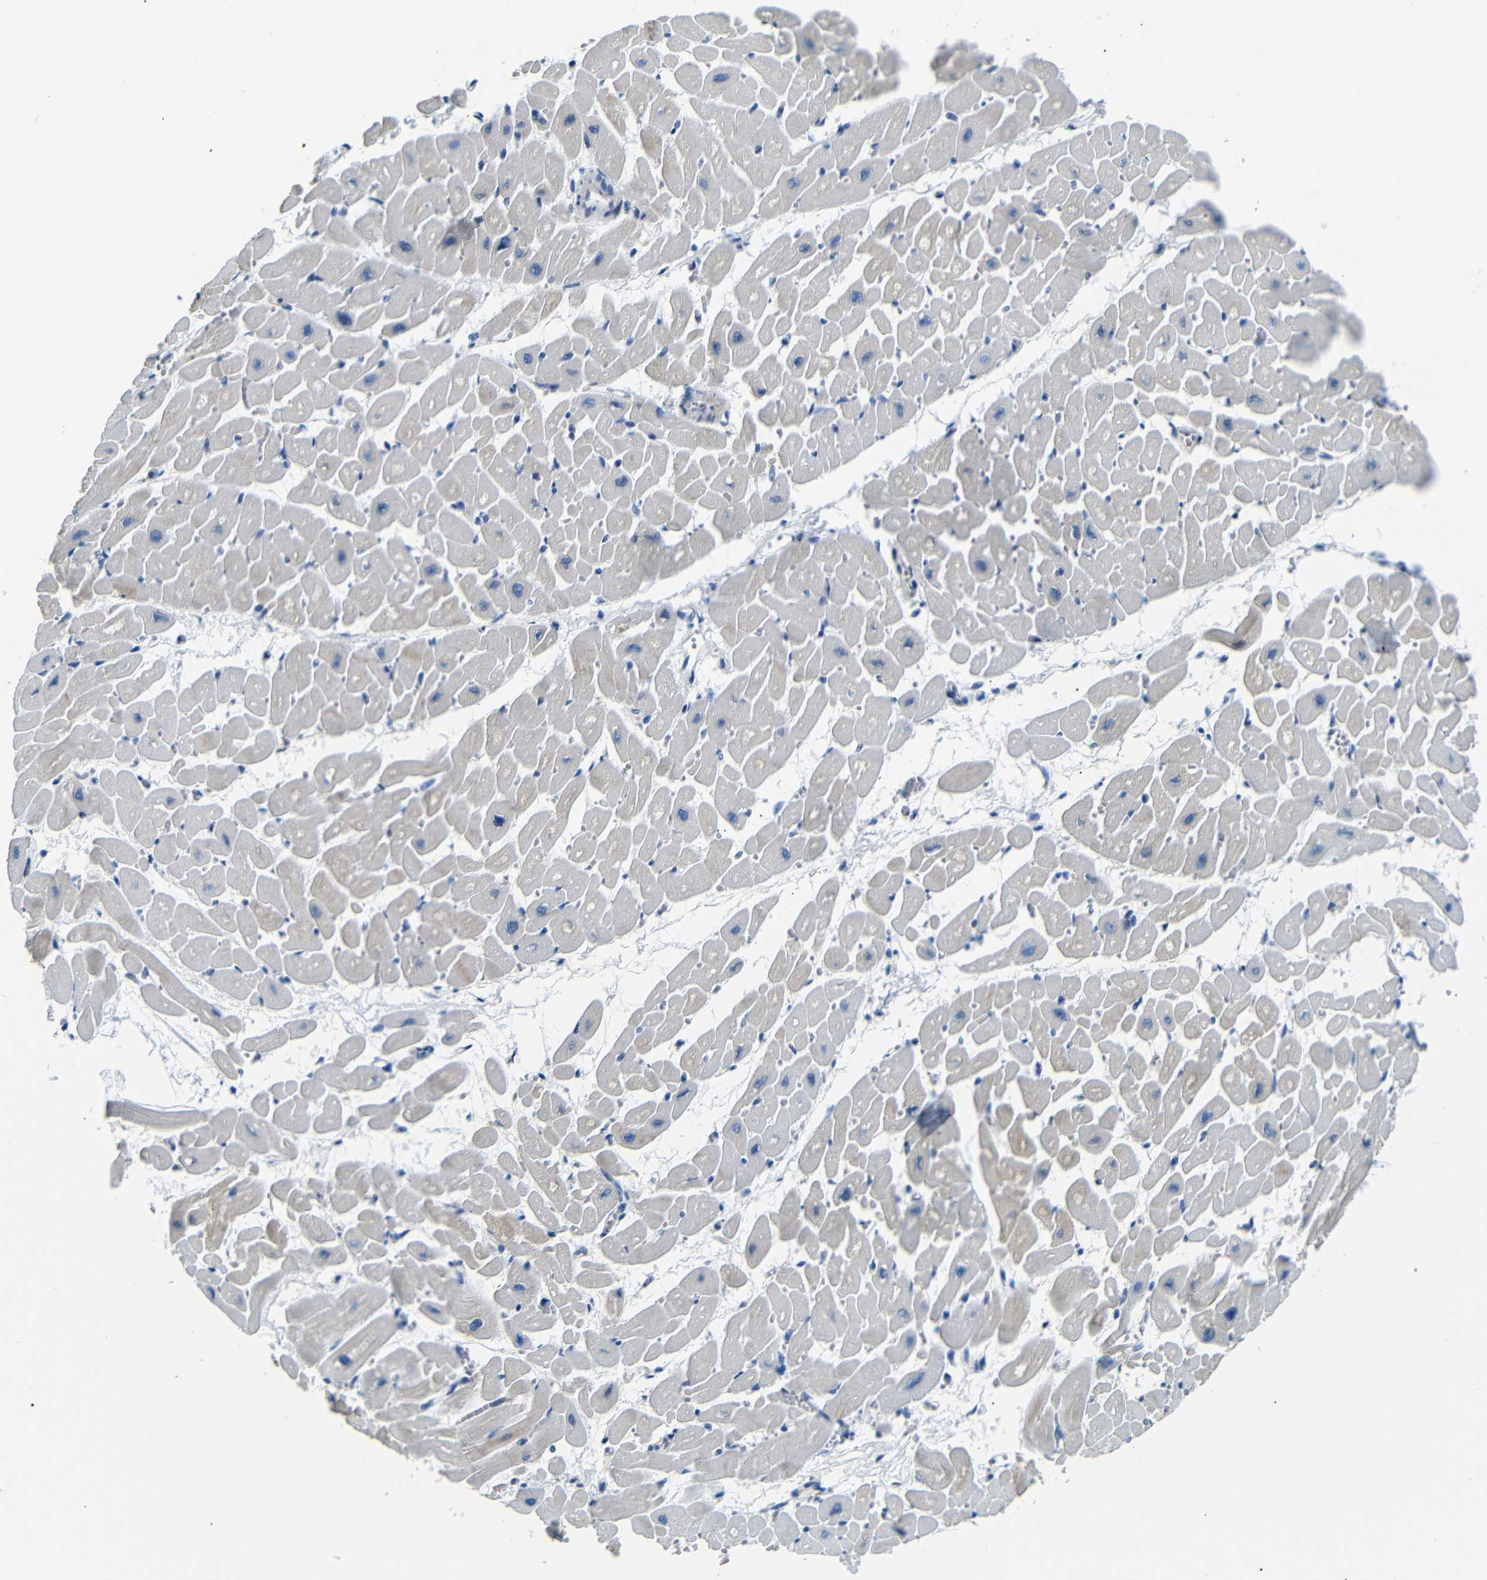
{"staining": {"intensity": "weak", "quantity": "25%-75%", "location": "cytoplasmic/membranous"}, "tissue": "heart muscle", "cell_type": "Cardiomyocytes", "image_type": "normal", "snomed": [{"axis": "morphology", "description": "Normal tissue, NOS"}, {"axis": "topography", "description": "Heart"}], "caption": "This is a photomicrograph of immunohistochemistry (IHC) staining of normal heart muscle, which shows weak staining in the cytoplasmic/membranous of cardiomyocytes.", "gene": "TAFA1", "patient": {"sex": "male", "age": 45}}